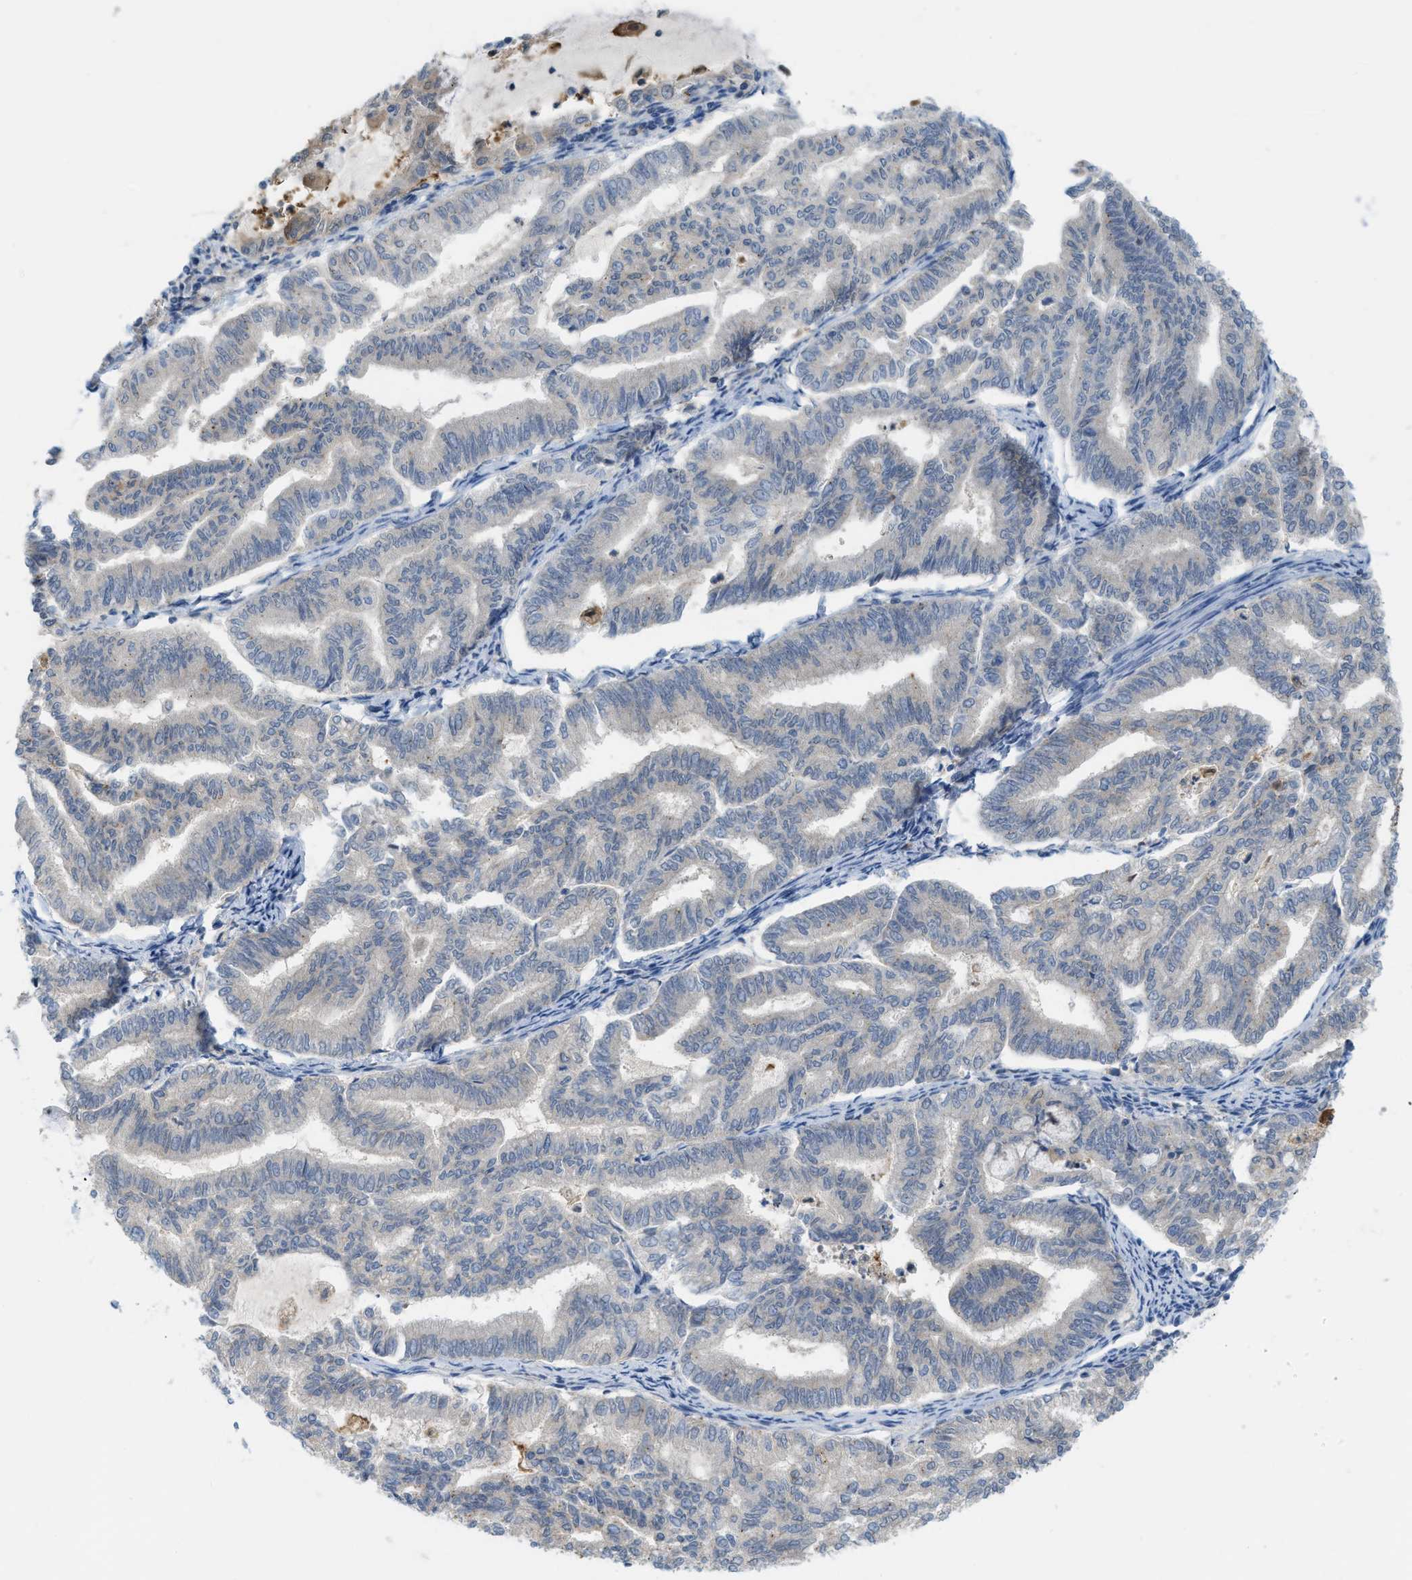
{"staining": {"intensity": "negative", "quantity": "none", "location": "none"}, "tissue": "endometrial cancer", "cell_type": "Tumor cells", "image_type": "cancer", "snomed": [{"axis": "morphology", "description": "Adenocarcinoma, NOS"}, {"axis": "topography", "description": "Endometrium"}], "caption": "This is a histopathology image of immunohistochemistry (IHC) staining of adenocarcinoma (endometrial), which shows no expression in tumor cells.", "gene": "CSTB", "patient": {"sex": "female", "age": 79}}